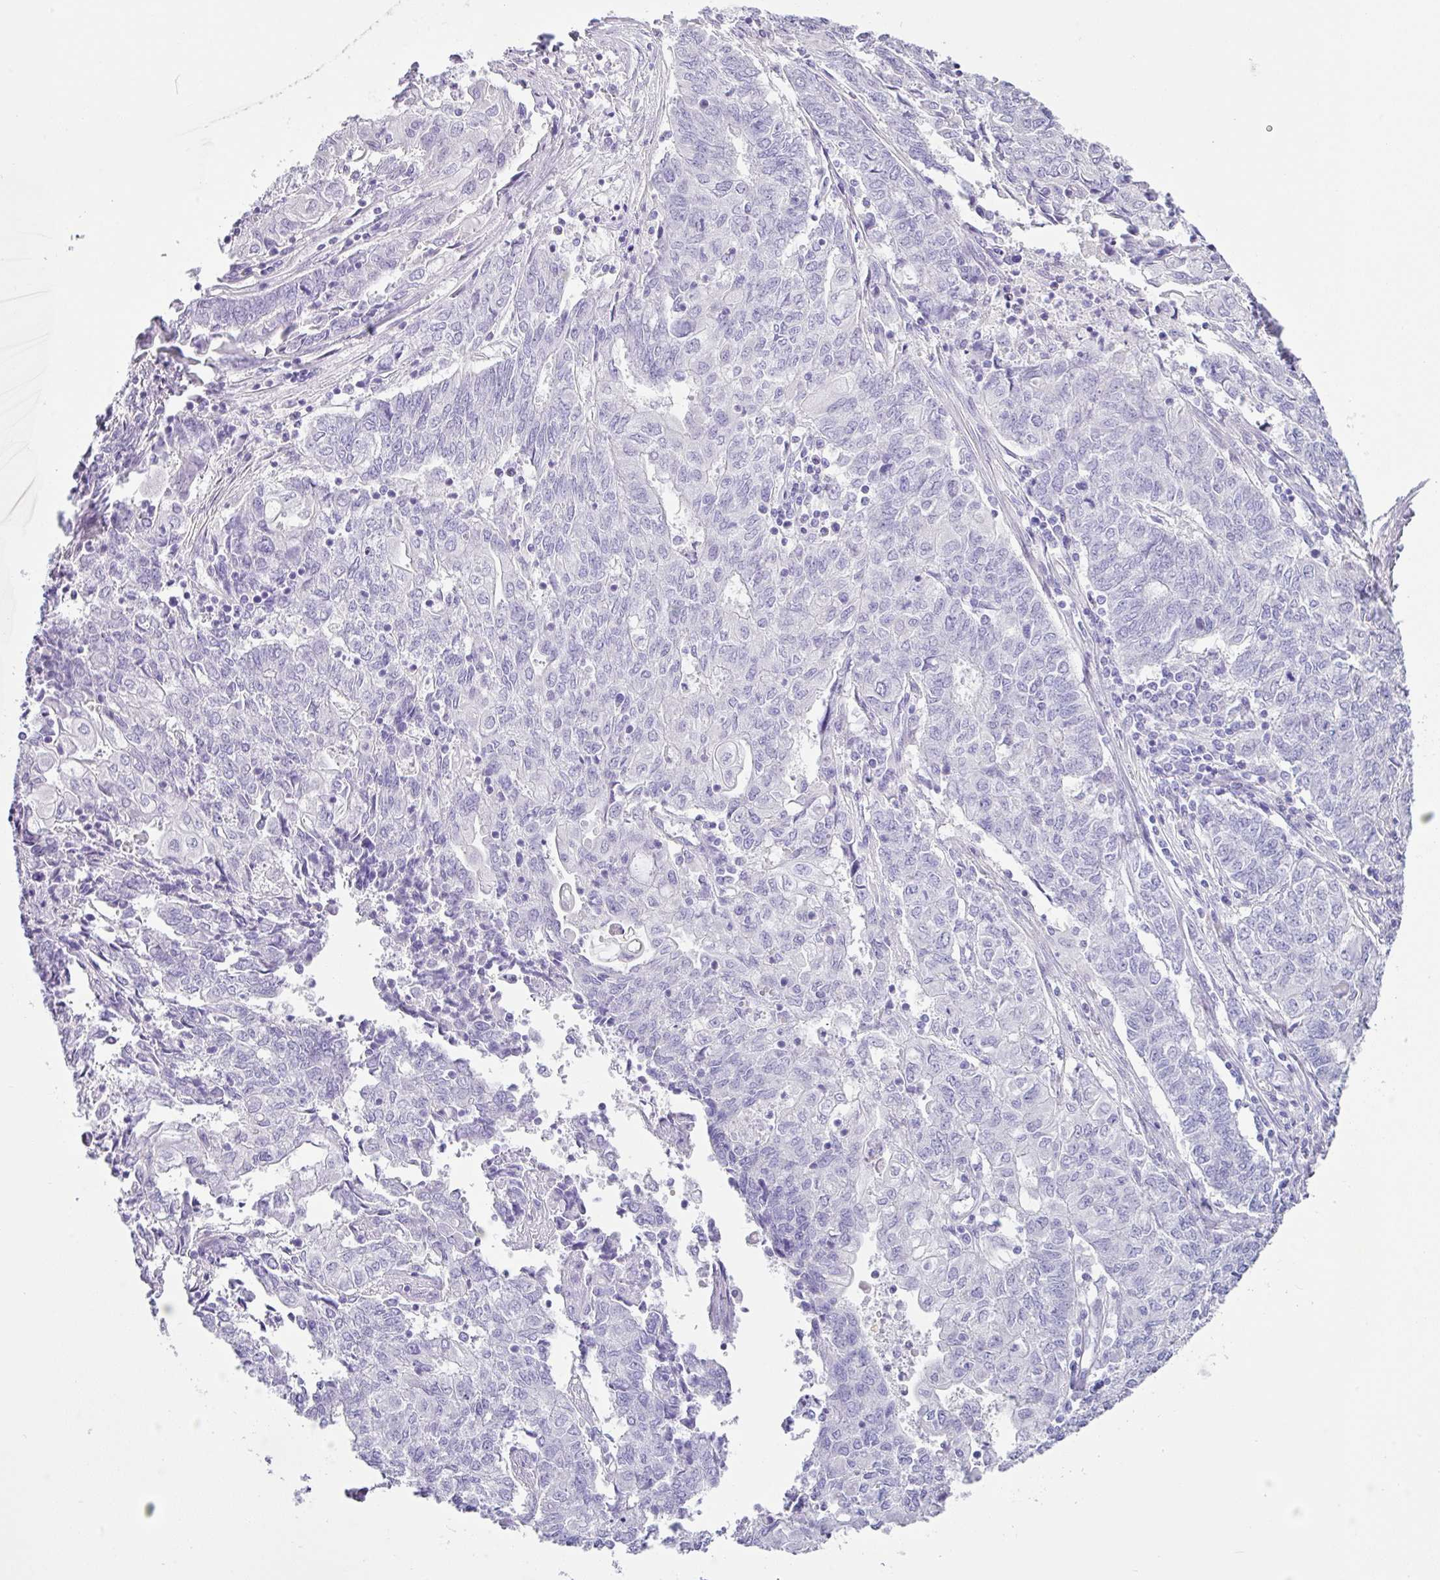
{"staining": {"intensity": "negative", "quantity": "none", "location": "none"}, "tissue": "endometrial cancer", "cell_type": "Tumor cells", "image_type": "cancer", "snomed": [{"axis": "morphology", "description": "Adenocarcinoma, NOS"}, {"axis": "topography", "description": "Endometrium"}], "caption": "This image is of adenocarcinoma (endometrial) stained with immunohistochemistry (IHC) to label a protein in brown with the nuclei are counter-stained blue. There is no staining in tumor cells. (Stains: DAB (3,3'-diaminobenzidine) immunohistochemistry (IHC) with hematoxylin counter stain, Microscopy: brightfield microscopy at high magnification).", "gene": "ZG16", "patient": {"sex": "female", "age": 54}}